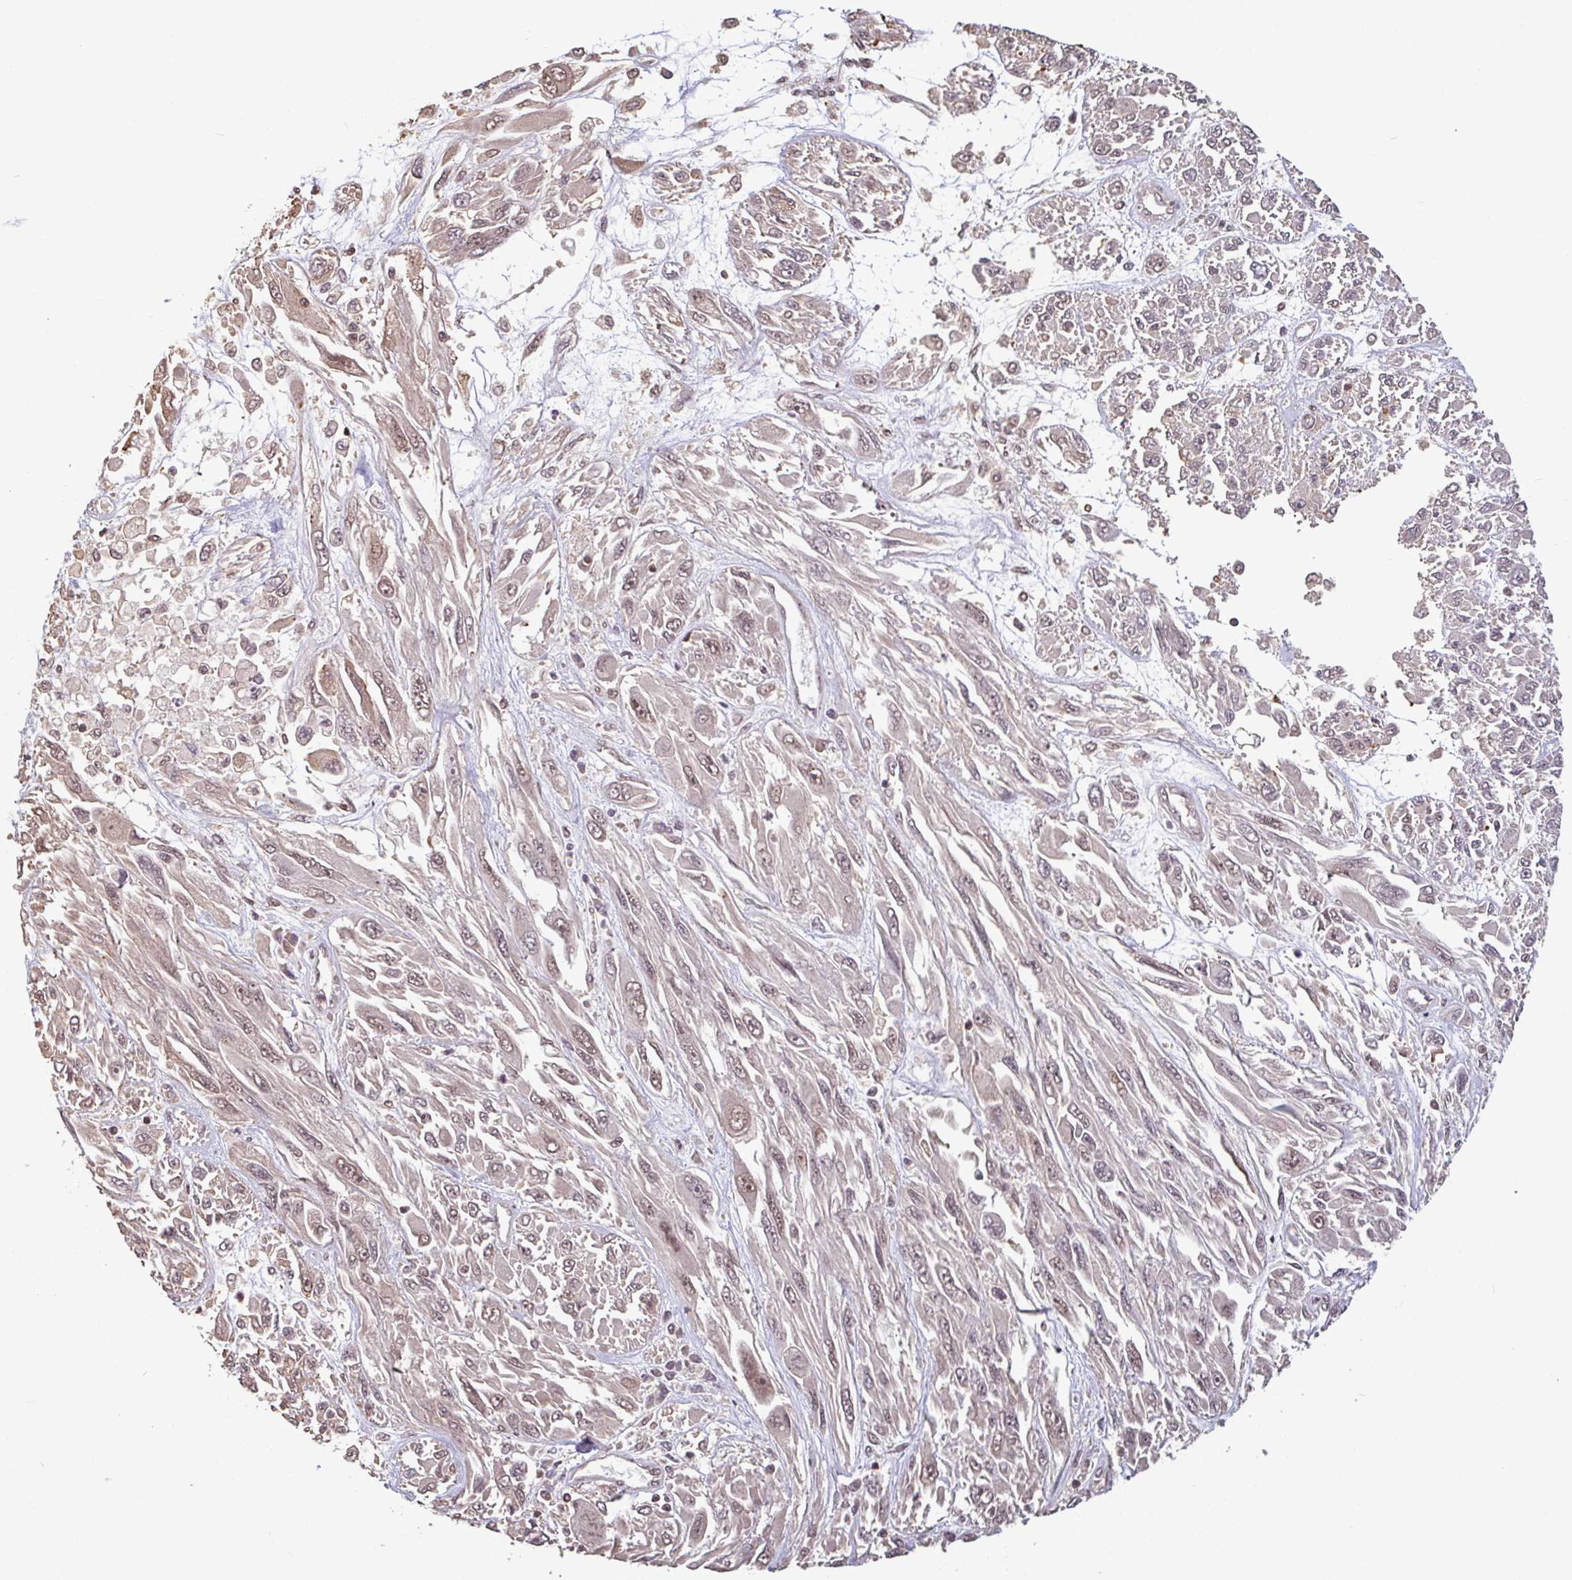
{"staining": {"intensity": "weak", "quantity": ">75%", "location": "nuclear"}, "tissue": "melanoma", "cell_type": "Tumor cells", "image_type": "cancer", "snomed": [{"axis": "morphology", "description": "Malignant melanoma, NOS"}, {"axis": "topography", "description": "Skin"}], "caption": "Tumor cells exhibit low levels of weak nuclear staining in approximately >75% of cells in human melanoma. The staining was performed using DAB, with brown indicating positive protein expression. Nuclei are stained blue with hematoxylin.", "gene": "DR1", "patient": {"sex": "female", "age": 91}}